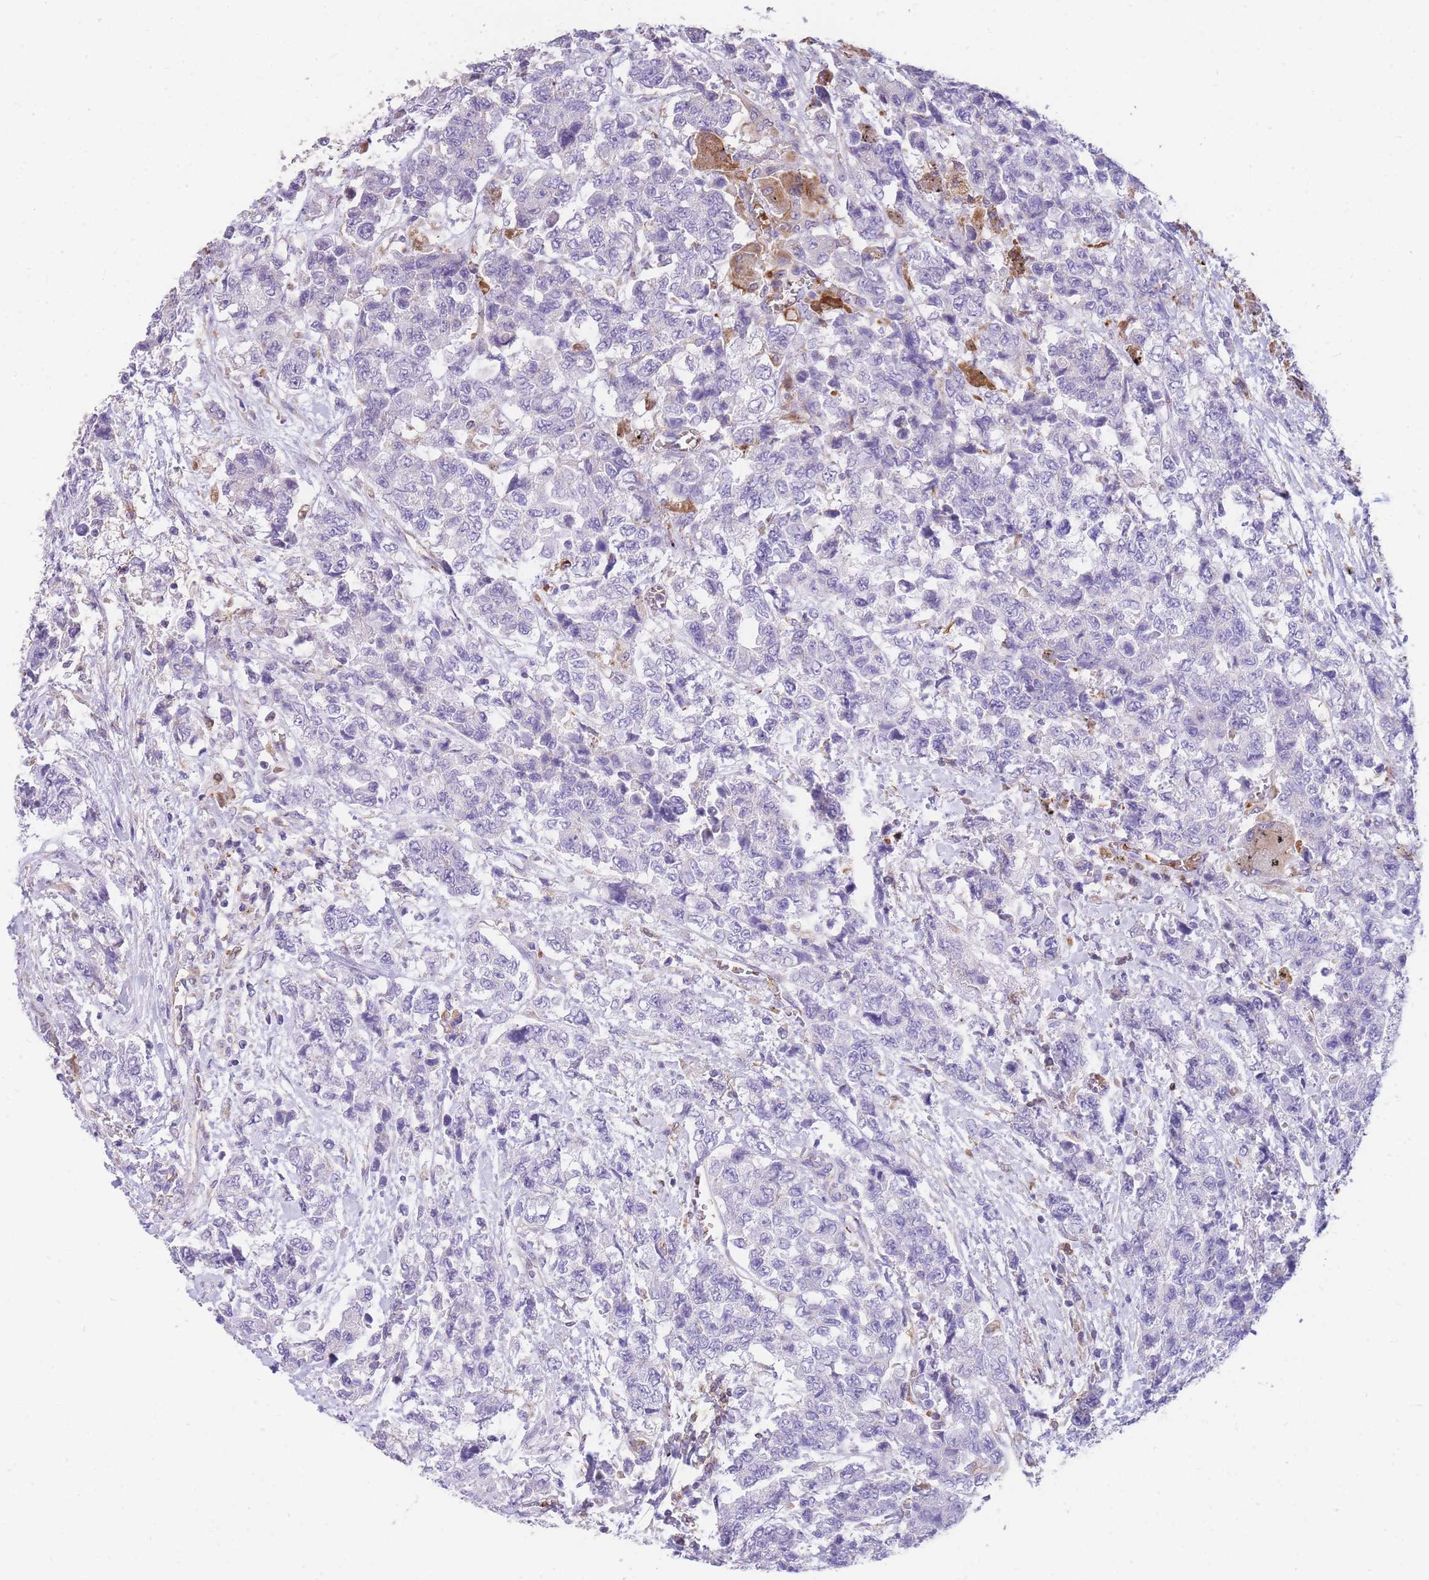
{"staining": {"intensity": "negative", "quantity": "none", "location": "none"}, "tissue": "urothelial cancer", "cell_type": "Tumor cells", "image_type": "cancer", "snomed": [{"axis": "morphology", "description": "Urothelial carcinoma, High grade"}, {"axis": "topography", "description": "Urinary bladder"}], "caption": "Immunohistochemistry of high-grade urothelial carcinoma reveals no expression in tumor cells.", "gene": "ANKRD53", "patient": {"sex": "female", "age": 78}}